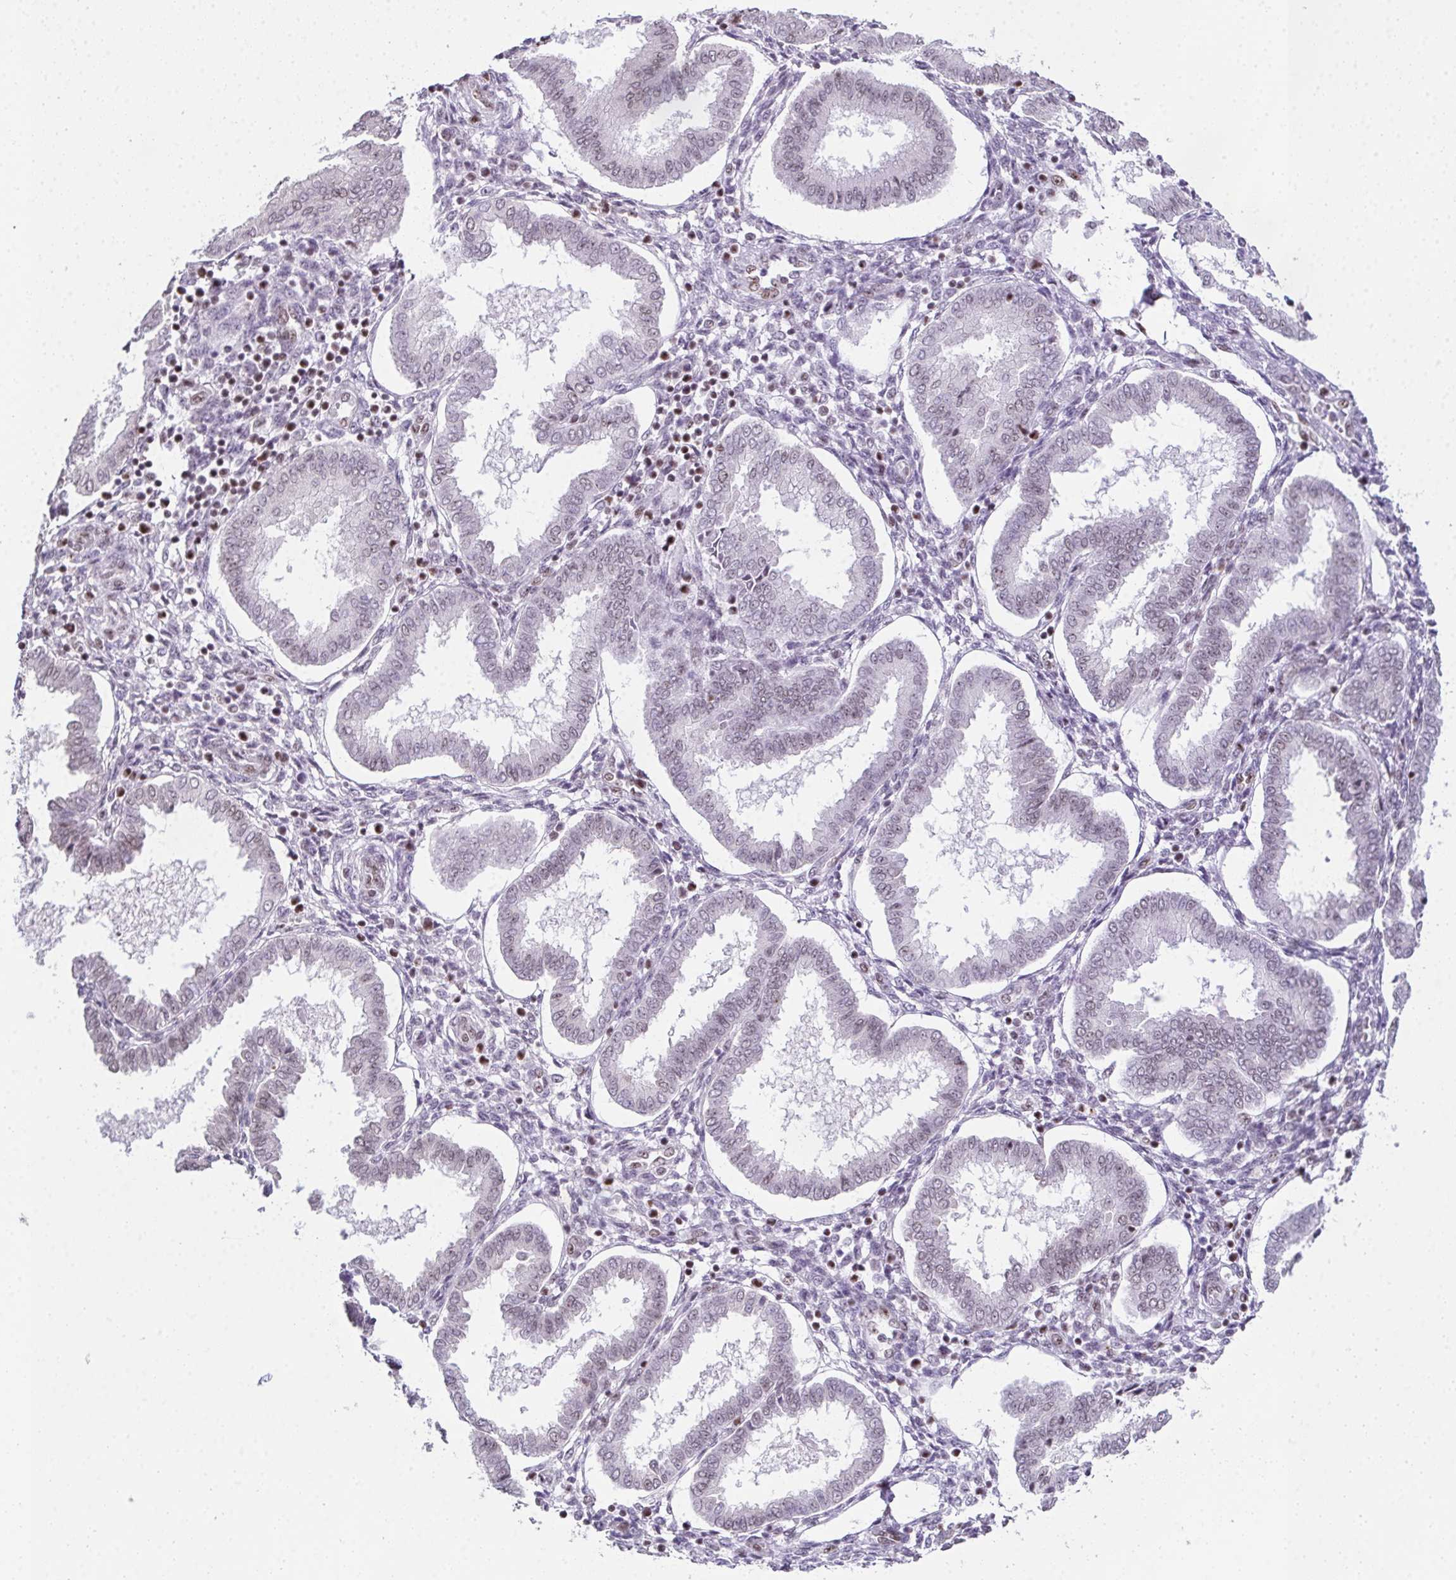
{"staining": {"intensity": "negative", "quantity": "none", "location": "none"}, "tissue": "endometrium", "cell_type": "Cells in endometrial stroma", "image_type": "normal", "snomed": [{"axis": "morphology", "description": "Normal tissue, NOS"}, {"axis": "topography", "description": "Endometrium"}], "caption": "High magnification brightfield microscopy of normal endometrium stained with DAB (3,3'-diaminobenzidine) (brown) and counterstained with hematoxylin (blue): cells in endometrial stroma show no significant staining. (DAB IHC, high magnification).", "gene": "ZNF800", "patient": {"sex": "female", "age": 24}}